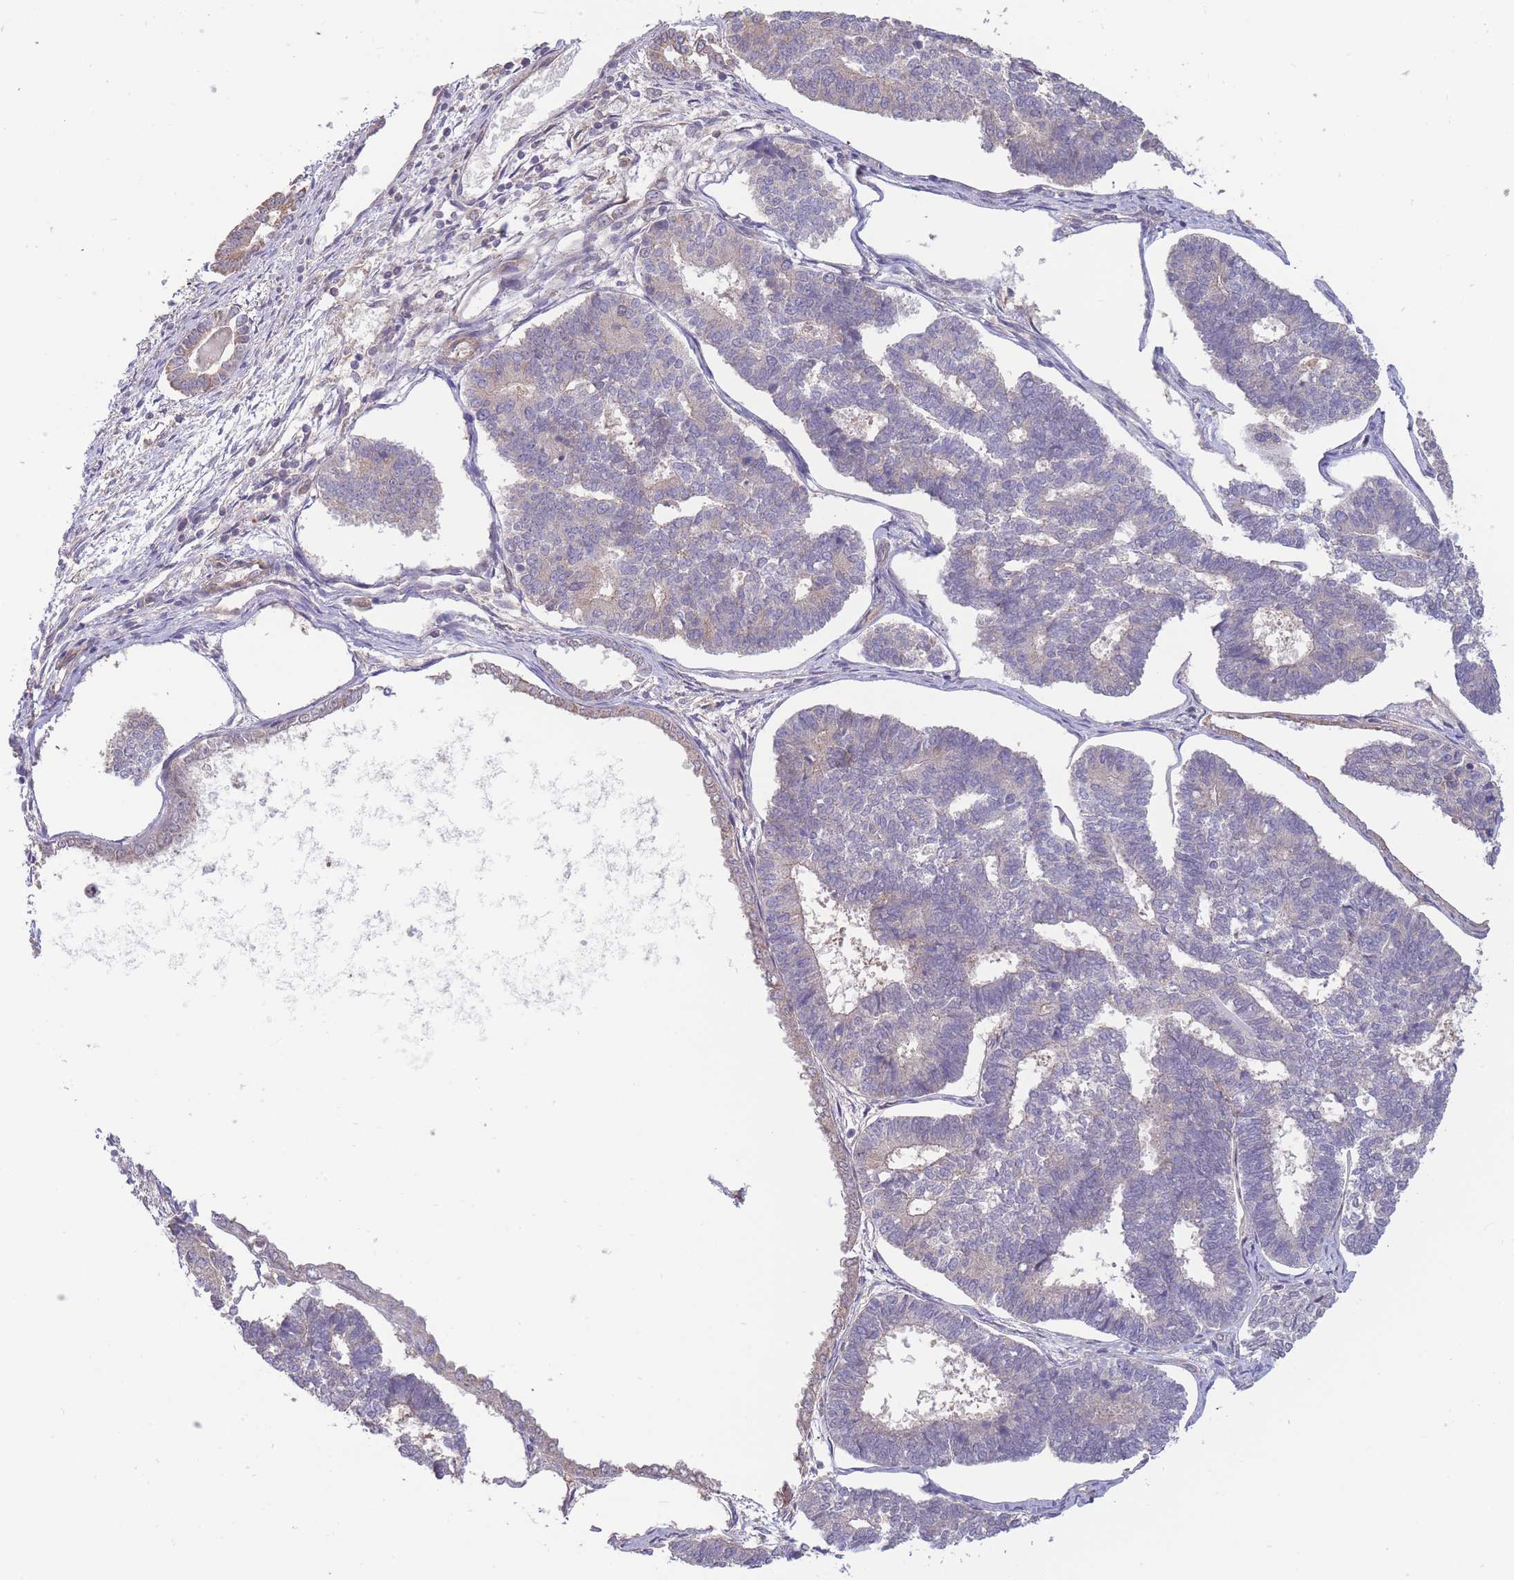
{"staining": {"intensity": "negative", "quantity": "none", "location": "none"}, "tissue": "endometrial cancer", "cell_type": "Tumor cells", "image_type": "cancer", "snomed": [{"axis": "morphology", "description": "Adenocarcinoma, NOS"}, {"axis": "topography", "description": "Endometrium"}], "caption": "Tumor cells show no significant staining in endometrial cancer (adenocarcinoma). Brightfield microscopy of IHC stained with DAB (3,3'-diaminobenzidine) (brown) and hematoxylin (blue), captured at high magnification.", "gene": "NDUFAF5", "patient": {"sex": "female", "age": 70}}